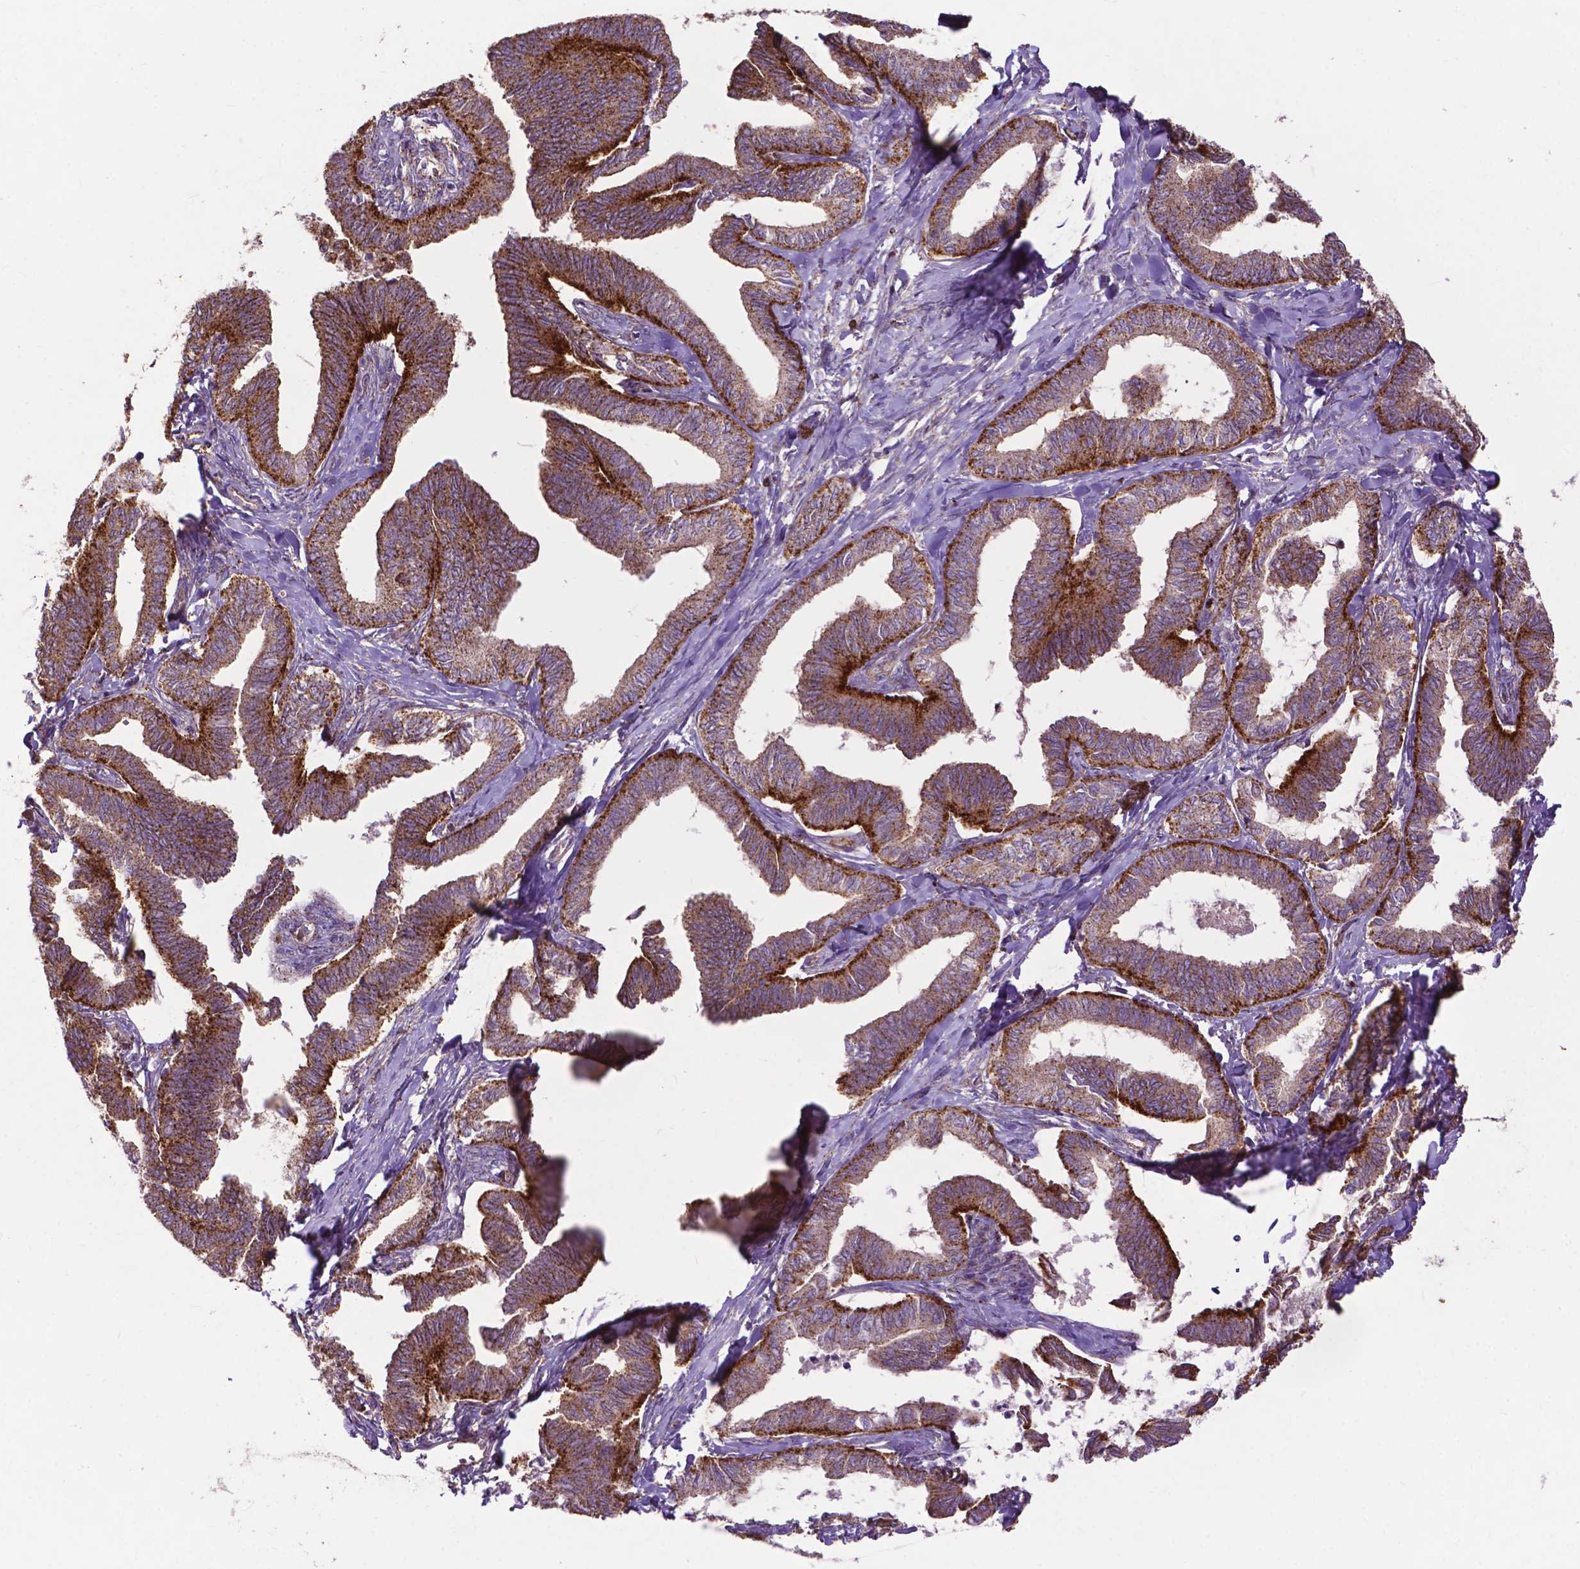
{"staining": {"intensity": "moderate", "quantity": ">75%", "location": "cytoplasmic/membranous"}, "tissue": "ovarian cancer", "cell_type": "Tumor cells", "image_type": "cancer", "snomed": [{"axis": "morphology", "description": "Carcinoma, endometroid"}, {"axis": "topography", "description": "Ovary"}], "caption": "Protein staining of ovarian cancer tissue demonstrates moderate cytoplasmic/membranous positivity in about >75% of tumor cells.", "gene": "CHMP4A", "patient": {"sex": "female", "age": 70}}